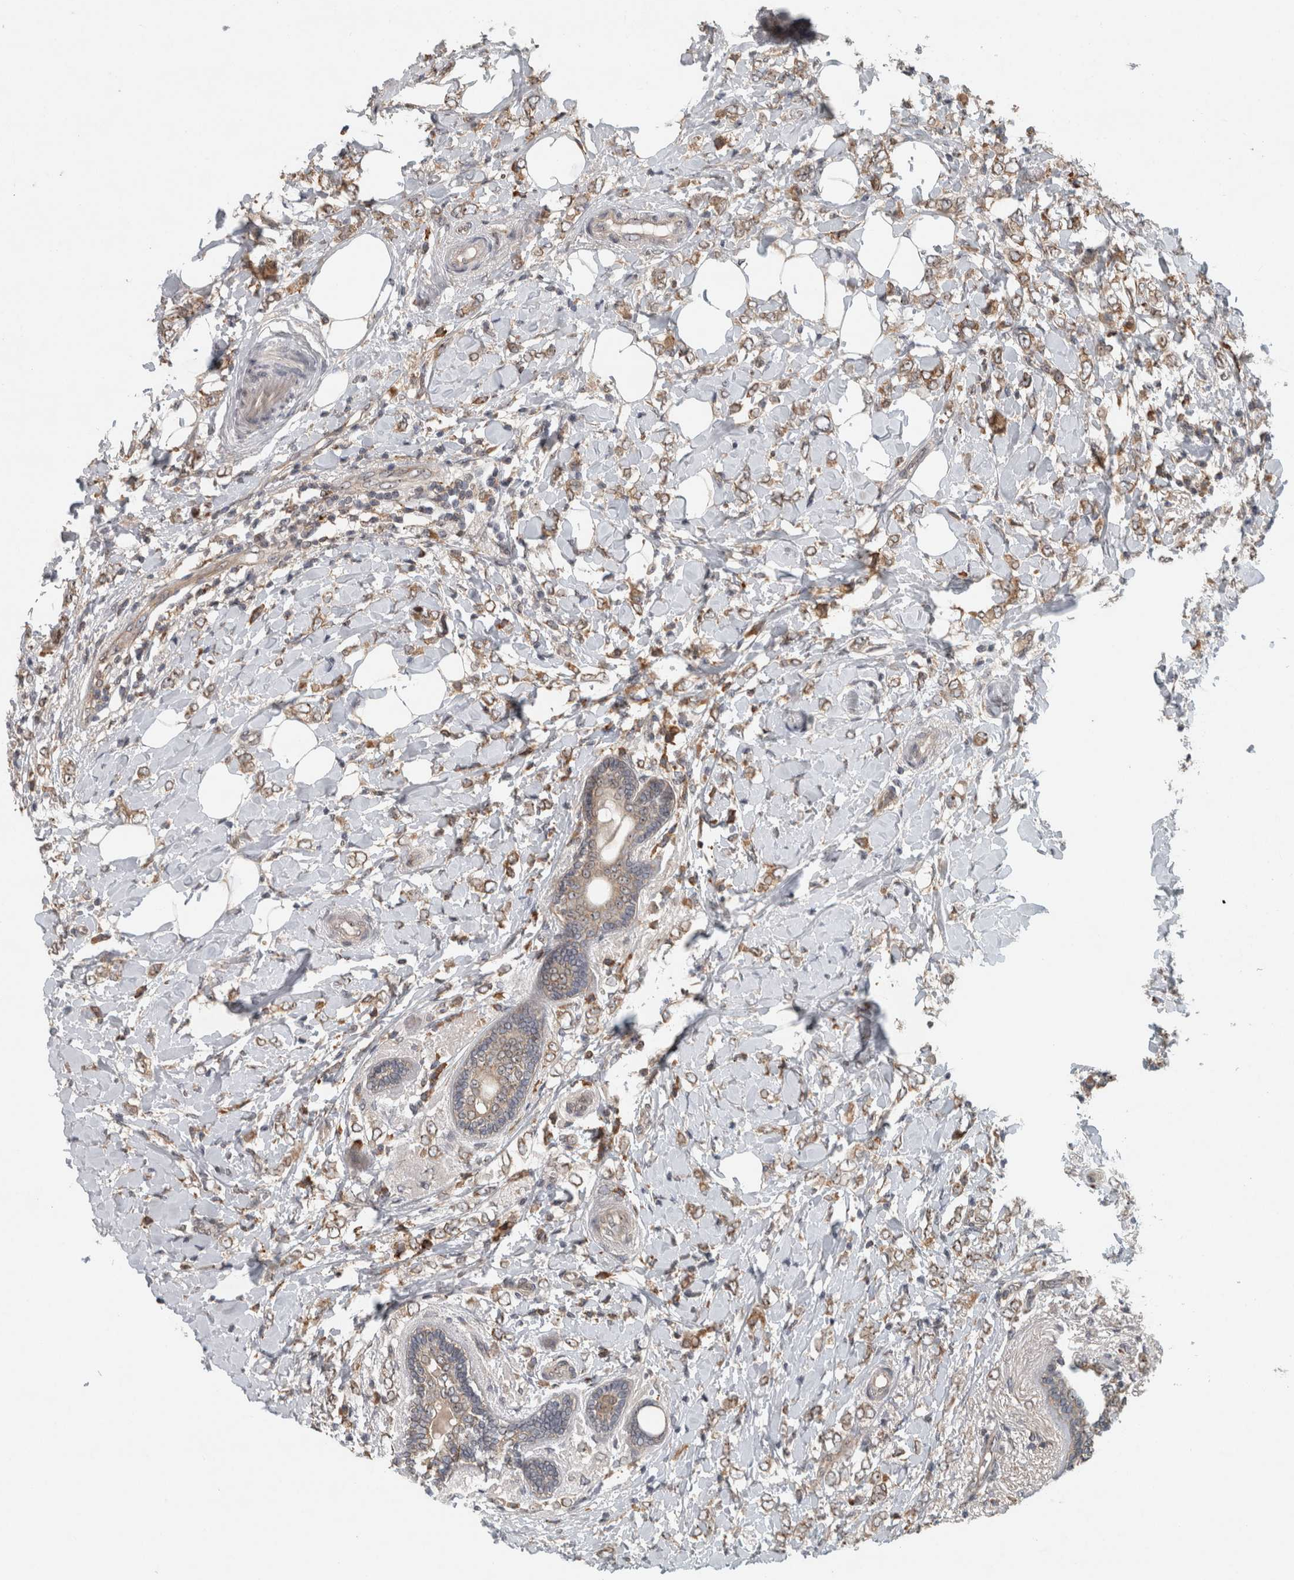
{"staining": {"intensity": "moderate", "quantity": ">75%", "location": "cytoplasmic/membranous"}, "tissue": "breast cancer", "cell_type": "Tumor cells", "image_type": "cancer", "snomed": [{"axis": "morphology", "description": "Normal tissue, NOS"}, {"axis": "morphology", "description": "Lobular carcinoma"}, {"axis": "topography", "description": "Breast"}], "caption": "Protein expression analysis of breast cancer displays moderate cytoplasmic/membranous expression in about >75% of tumor cells.", "gene": "GPR137B", "patient": {"sex": "female", "age": 47}}